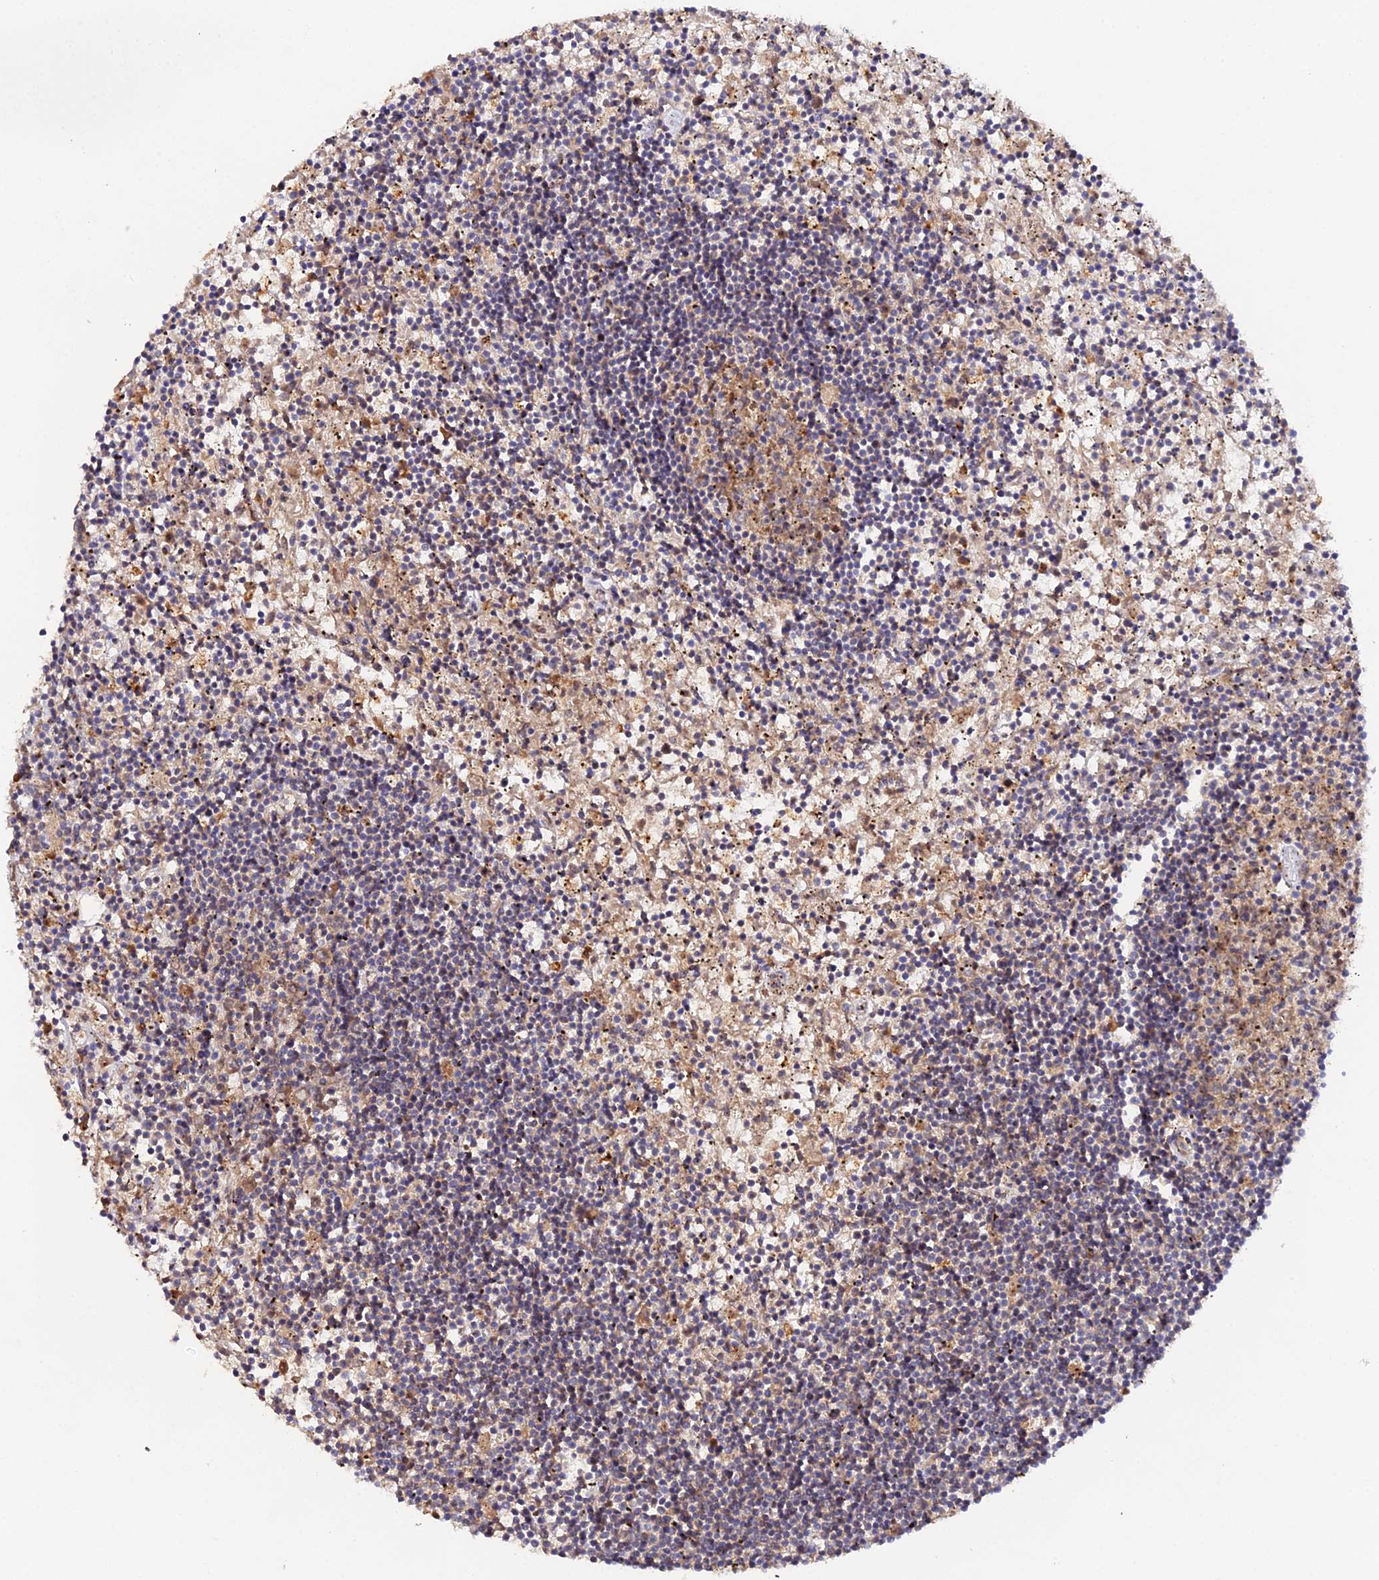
{"staining": {"intensity": "weak", "quantity": "<25%", "location": "cytoplasmic/membranous"}, "tissue": "lymphoma", "cell_type": "Tumor cells", "image_type": "cancer", "snomed": [{"axis": "morphology", "description": "Malignant lymphoma, non-Hodgkin's type, Low grade"}, {"axis": "topography", "description": "Spleen"}], "caption": "Immunohistochemistry of human malignant lymphoma, non-Hodgkin's type (low-grade) exhibits no positivity in tumor cells.", "gene": "TRIM26", "patient": {"sex": "male", "age": 76}}